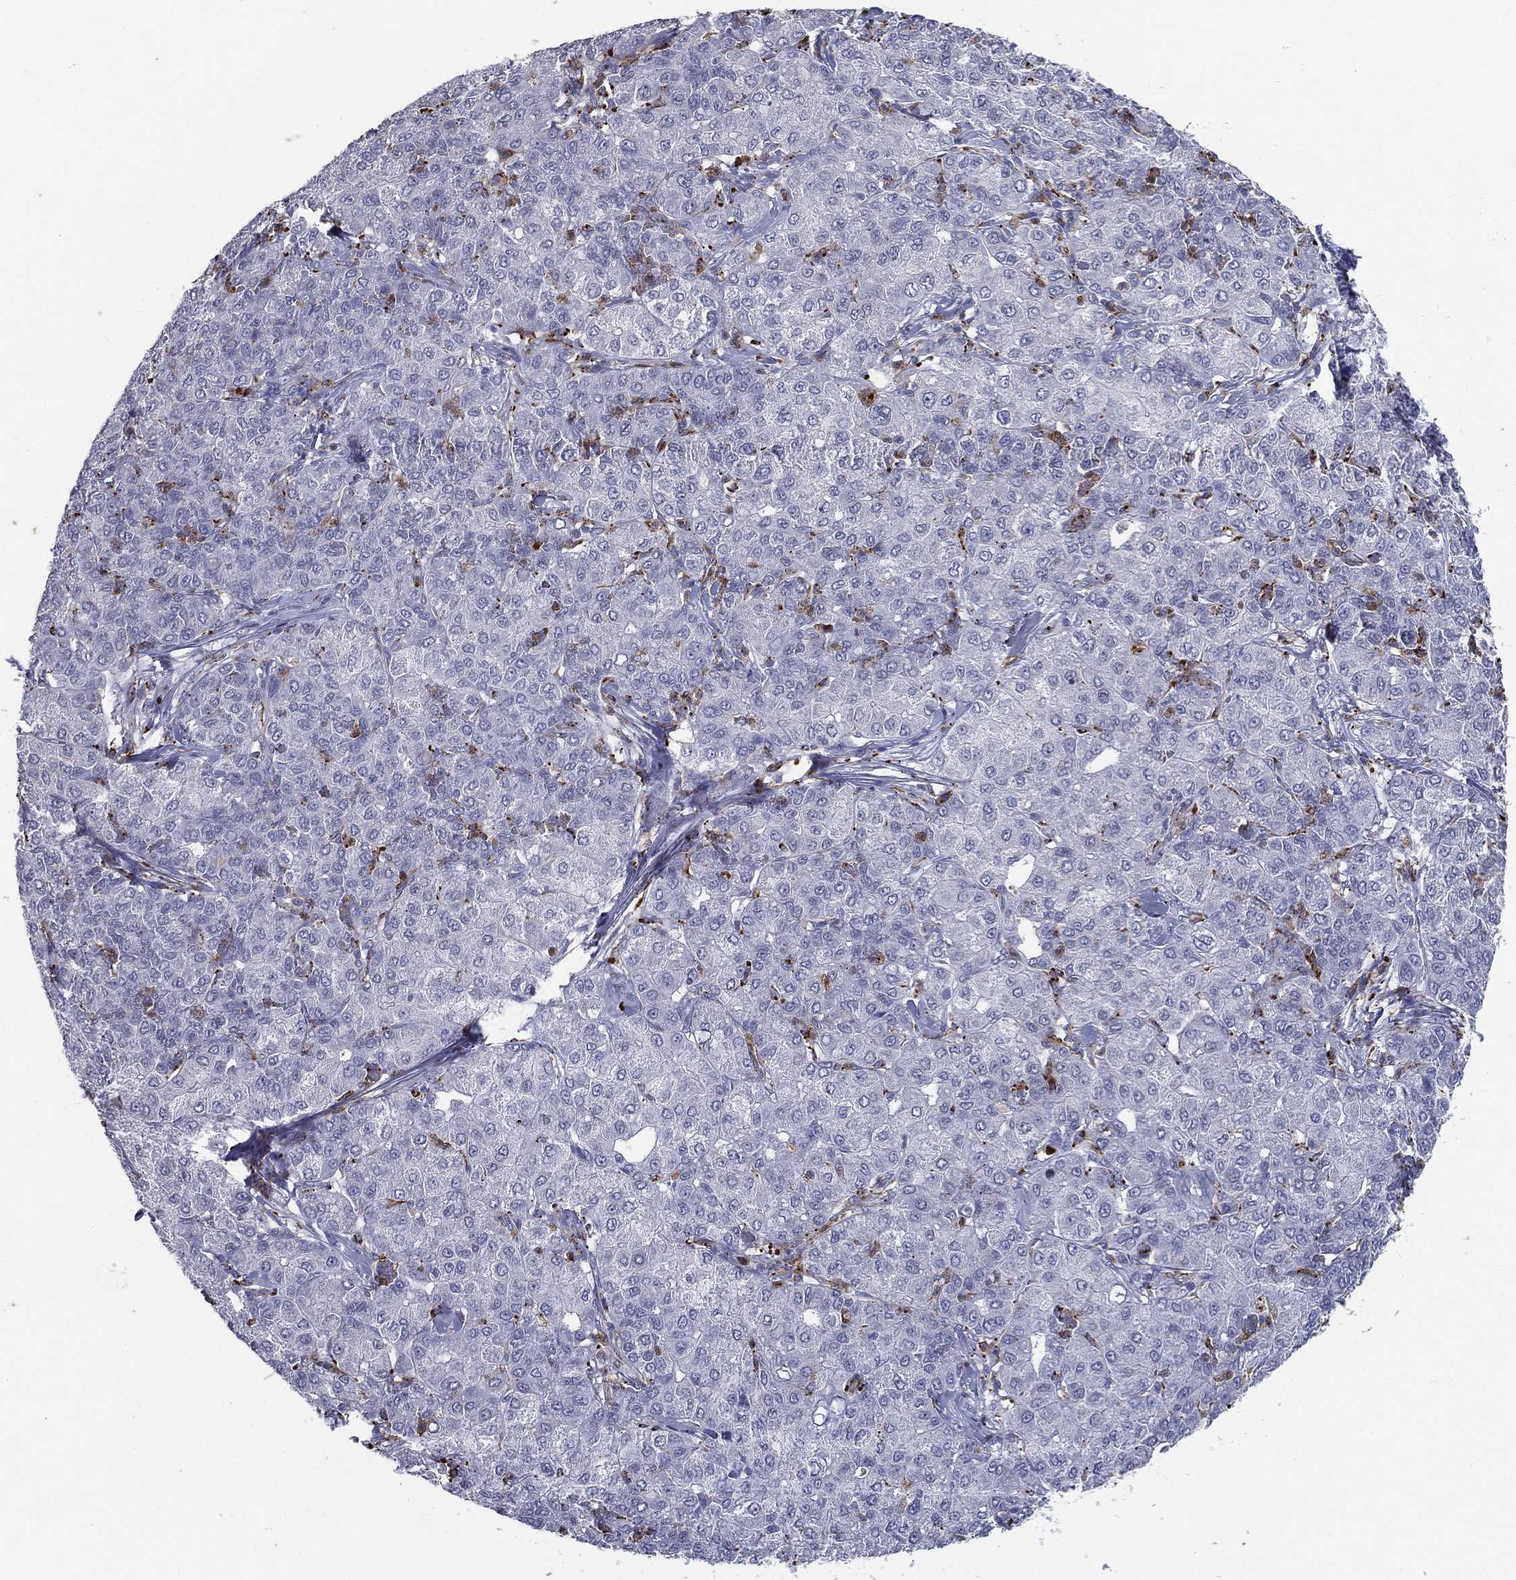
{"staining": {"intensity": "negative", "quantity": "none", "location": "none"}, "tissue": "liver cancer", "cell_type": "Tumor cells", "image_type": "cancer", "snomed": [{"axis": "morphology", "description": "Carcinoma, Hepatocellular, NOS"}, {"axis": "topography", "description": "Liver"}], "caption": "High power microscopy micrograph of an immunohistochemistry (IHC) image of liver cancer (hepatocellular carcinoma), revealing no significant expression in tumor cells.", "gene": "EVI2B", "patient": {"sex": "male", "age": 65}}